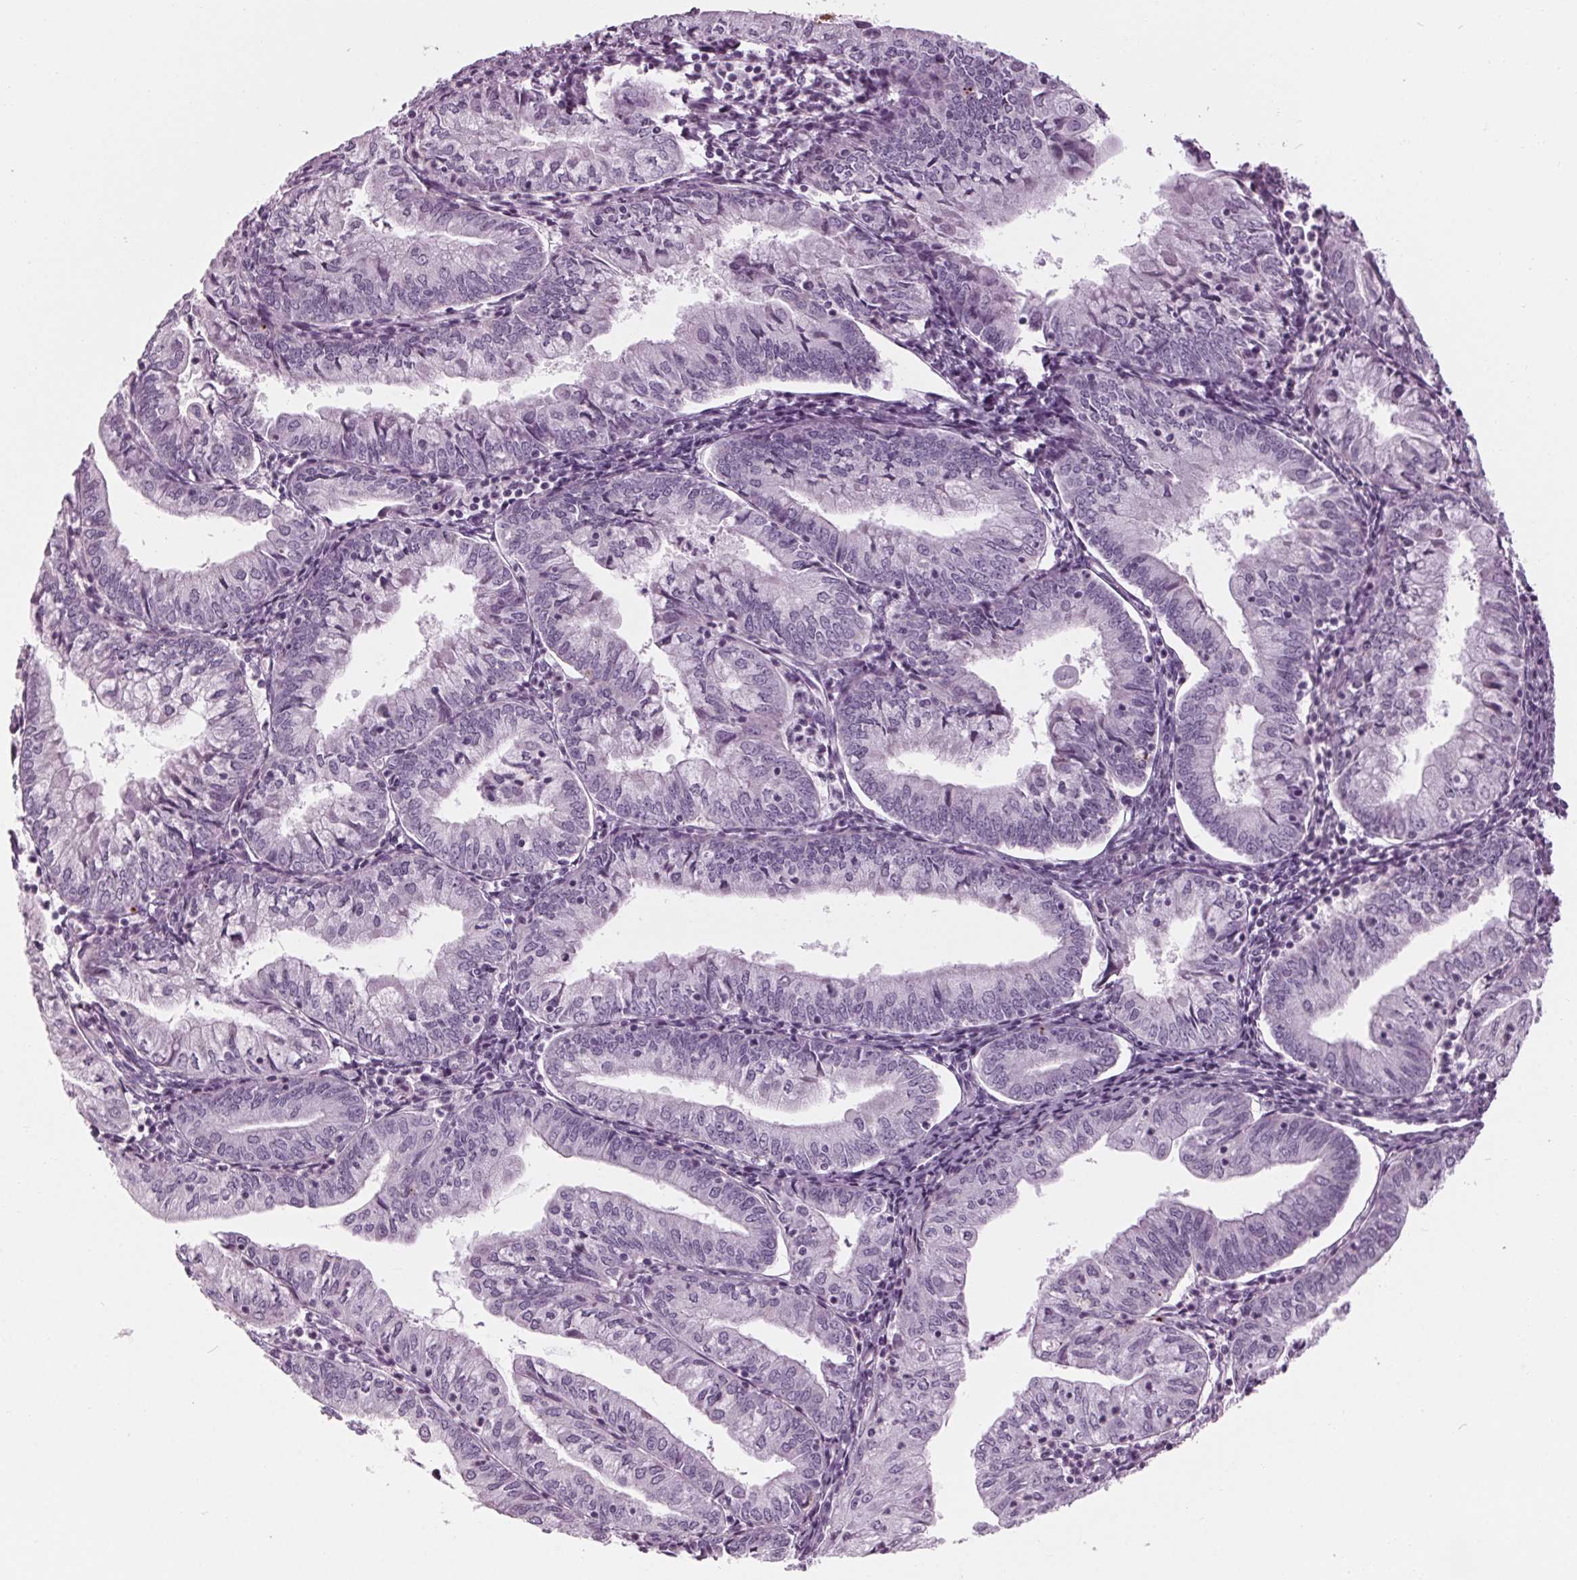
{"staining": {"intensity": "negative", "quantity": "none", "location": "none"}, "tissue": "endometrial cancer", "cell_type": "Tumor cells", "image_type": "cancer", "snomed": [{"axis": "morphology", "description": "Adenocarcinoma, NOS"}, {"axis": "topography", "description": "Endometrium"}], "caption": "Photomicrograph shows no protein staining in tumor cells of endometrial cancer tissue.", "gene": "CYP3A43", "patient": {"sex": "female", "age": 55}}